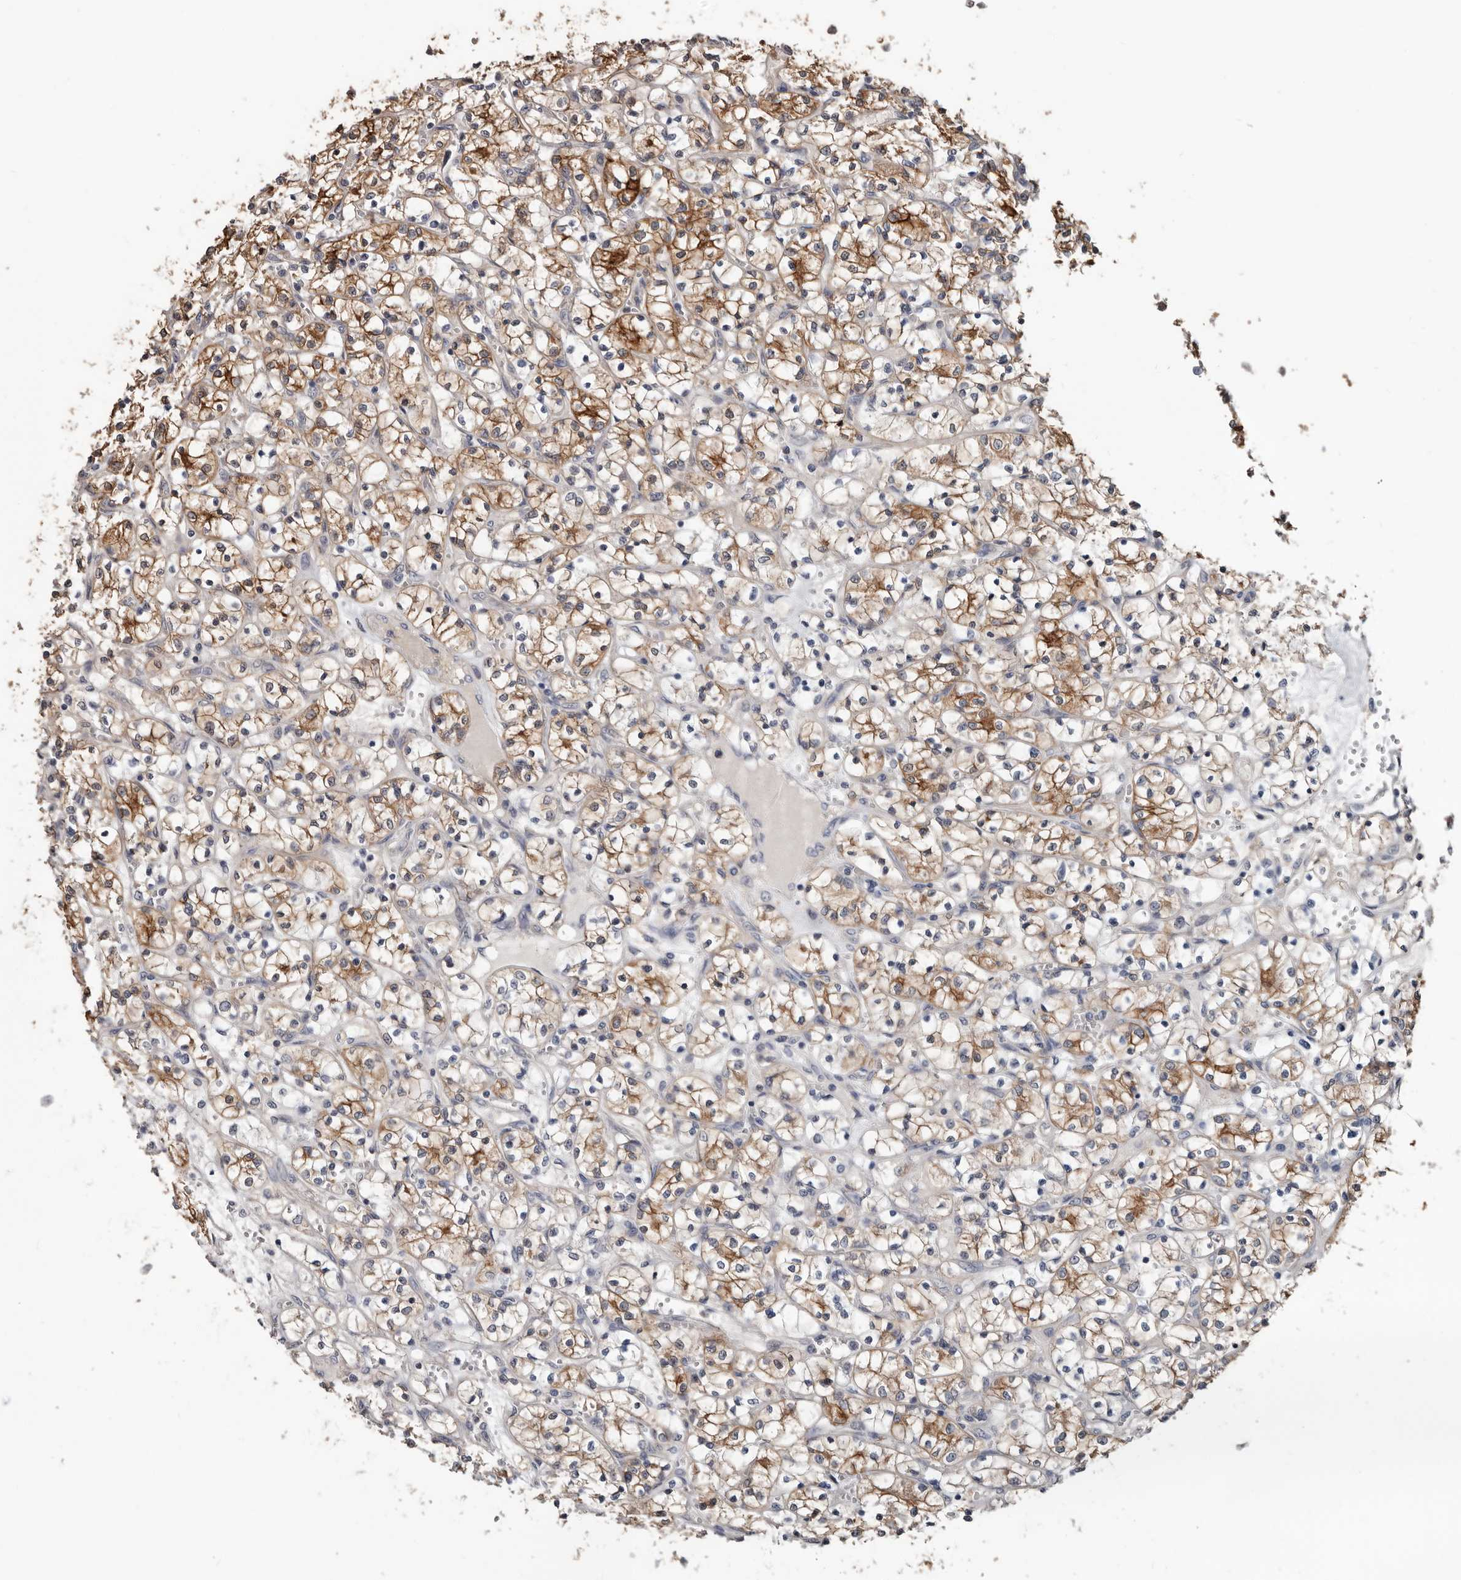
{"staining": {"intensity": "moderate", "quantity": ">75%", "location": "cytoplasmic/membranous"}, "tissue": "renal cancer", "cell_type": "Tumor cells", "image_type": "cancer", "snomed": [{"axis": "morphology", "description": "Adenocarcinoma, NOS"}, {"axis": "topography", "description": "Kidney"}], "caption": "Brown immunohistochemical staining in adenocarcinoma (renal) shows moderate cytoplasmic/membranous positivity in about >75% of tumor cells.", "gene": "MRPL18", "patient": {"sex": "female", "age": 69}}